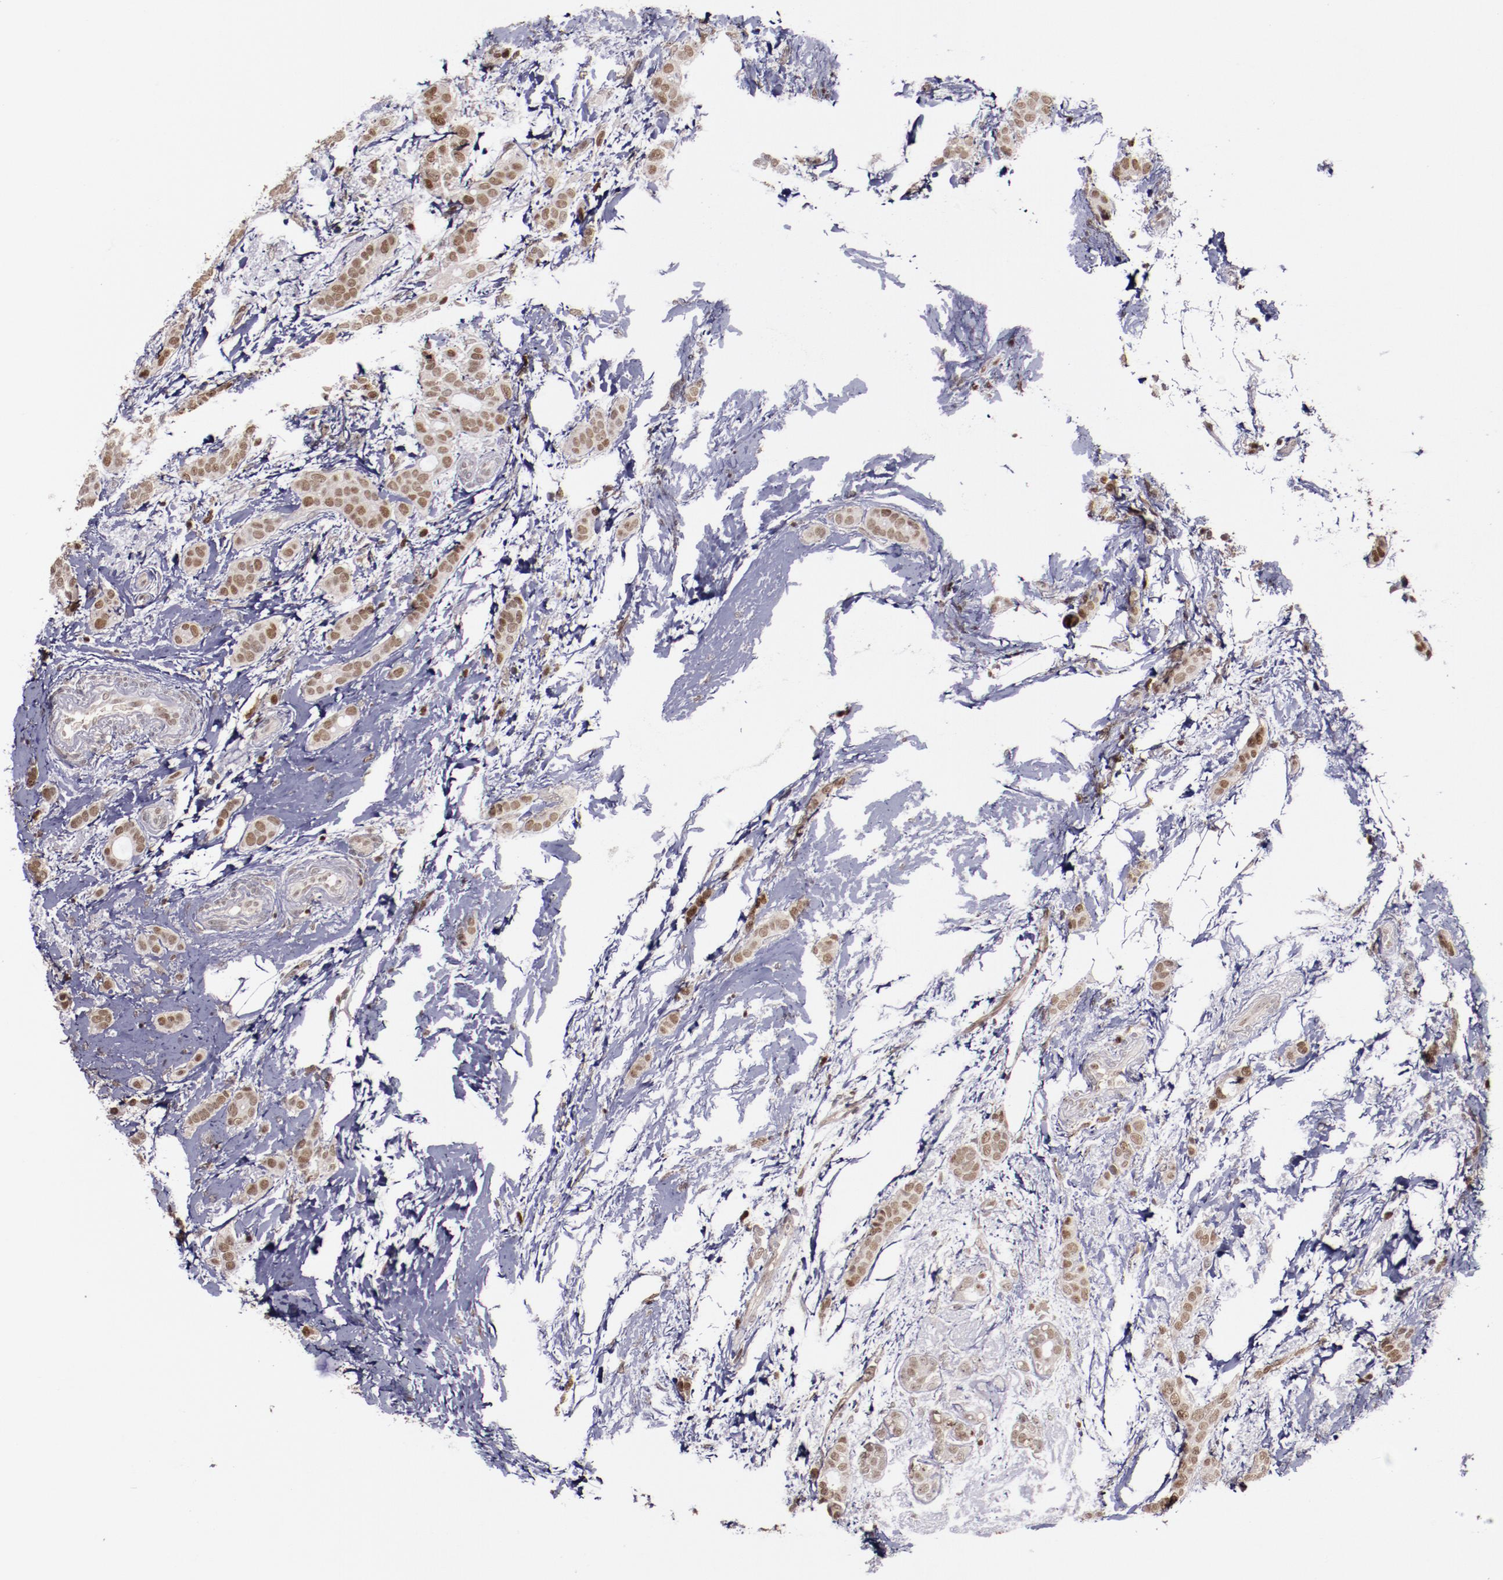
{"staining": {"intensity": "moderate", "quantity": ">75%", "location": "nuclear"}, "tissue": "breast cancer", "cell_type": "Tumor cells", "image_type": "cancer", "snomed": [{"axis": "morphology", "description": "Duct carcinoma"}, {"axis": "topography", "description": "Breast"}], "caption": "Human breast cancer (infiltrating ductal carcinoma) stained with a protein marker reveals moderate staining in tumor cells.", "gene": "CHEK2", "patient": {"sex": "female", "age": 54}}